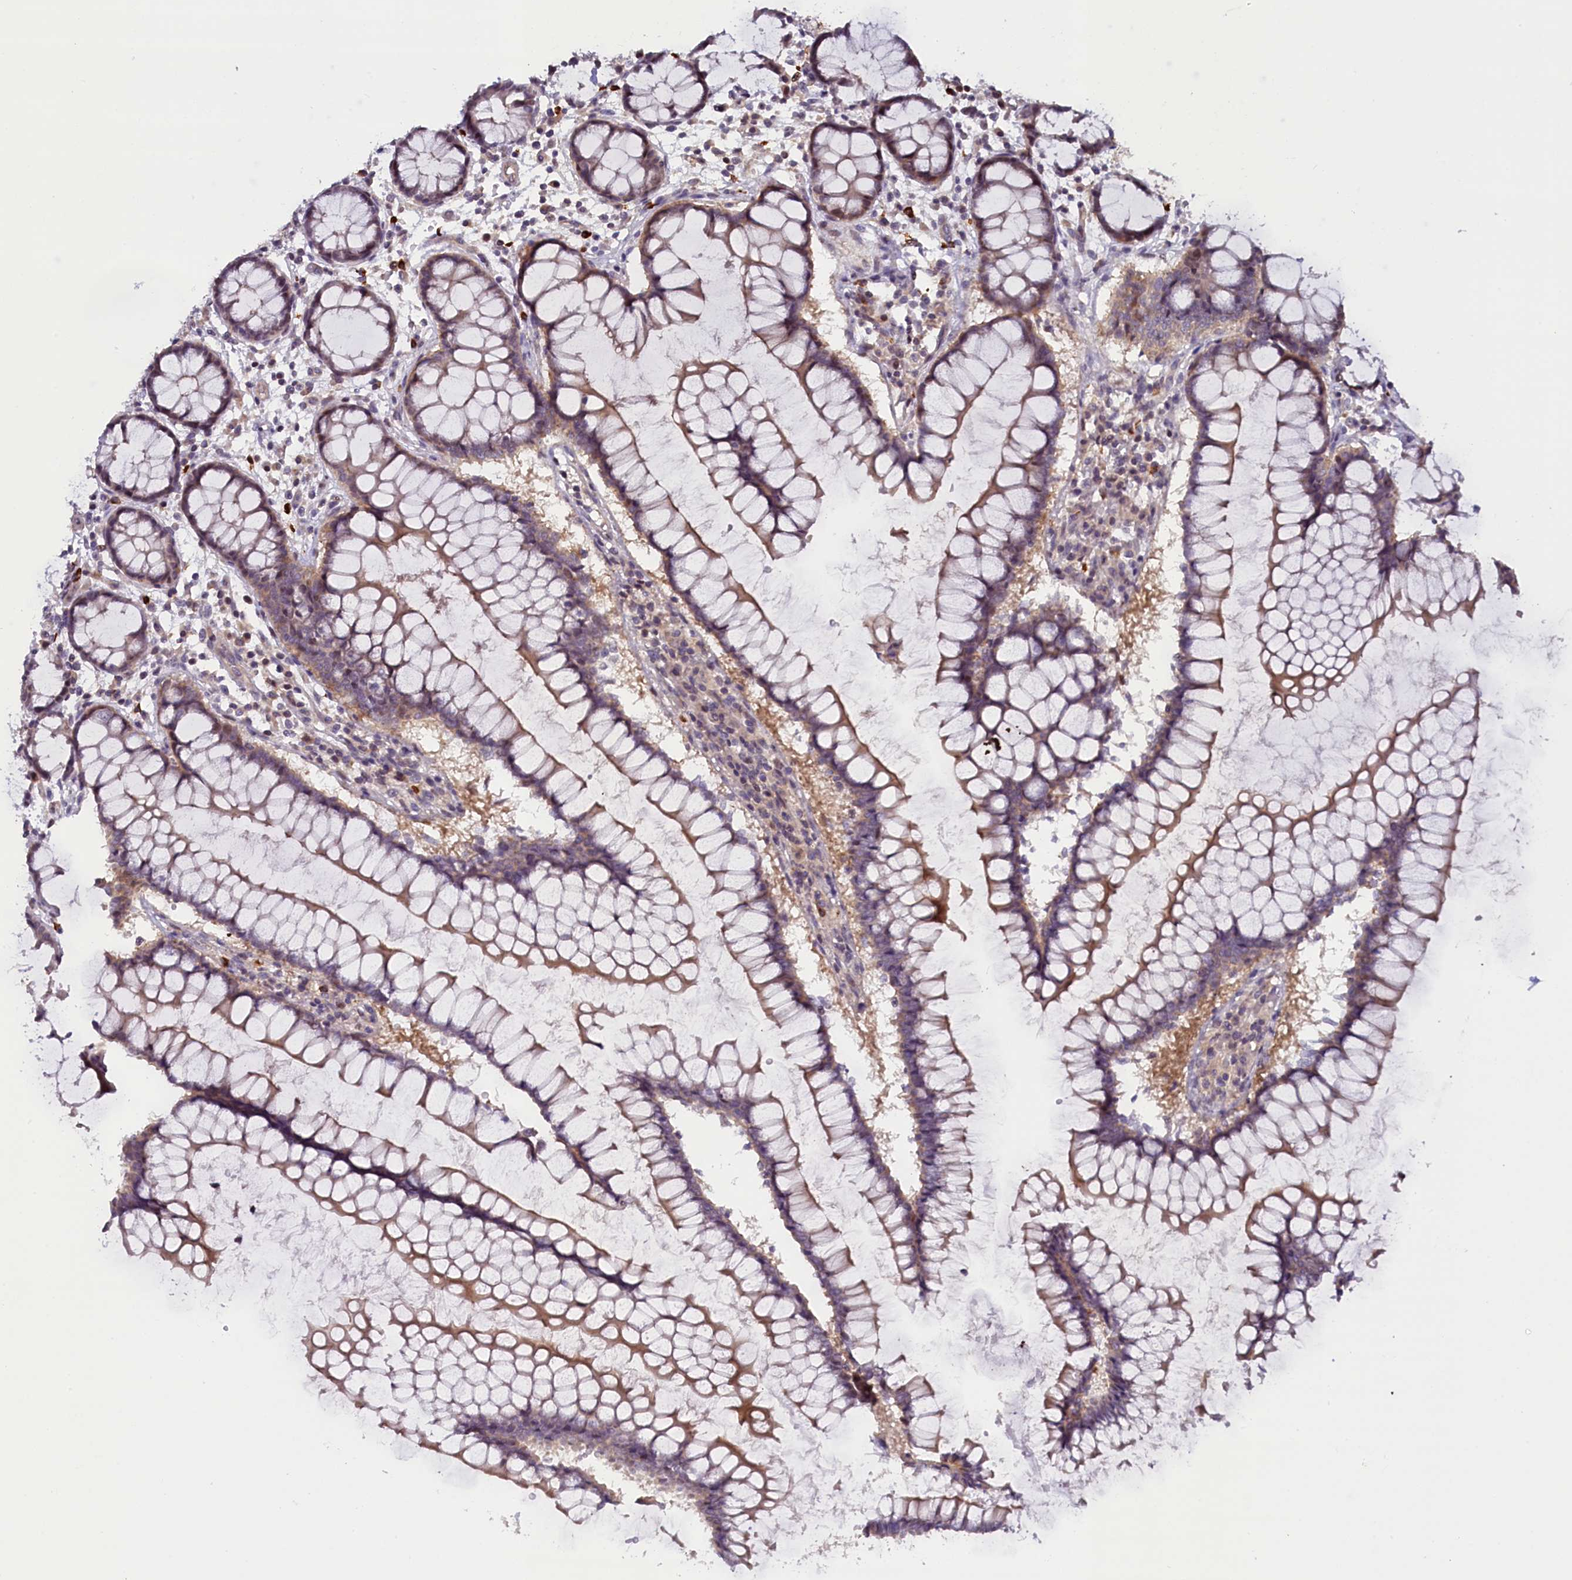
{"staining": {"intensity": "weak", "quantity": ">75%", "location": "cytoplasmic/membranous"}, "tissue": "colon", "cell_type": "Endothelial cells", "image_type": "normal", "snomed": [{"axis": "morphology", "description": "Normal tissue, NOS"}, {"axis": "morphology", "description": "Adenocarcinoma, NOS"}, {"axis": "topography", "description": "Colon"}], "caption": "A micrograph of colon stained for a protein reveals weak cytoplasmic/membranous brown staining in endothelial cells. Immunohistochemistry (ihc) stains the protein in brown and the nuclei are stained blue.", "gene": "CCL23", "patient": {"sex": "female", "age": 55}}